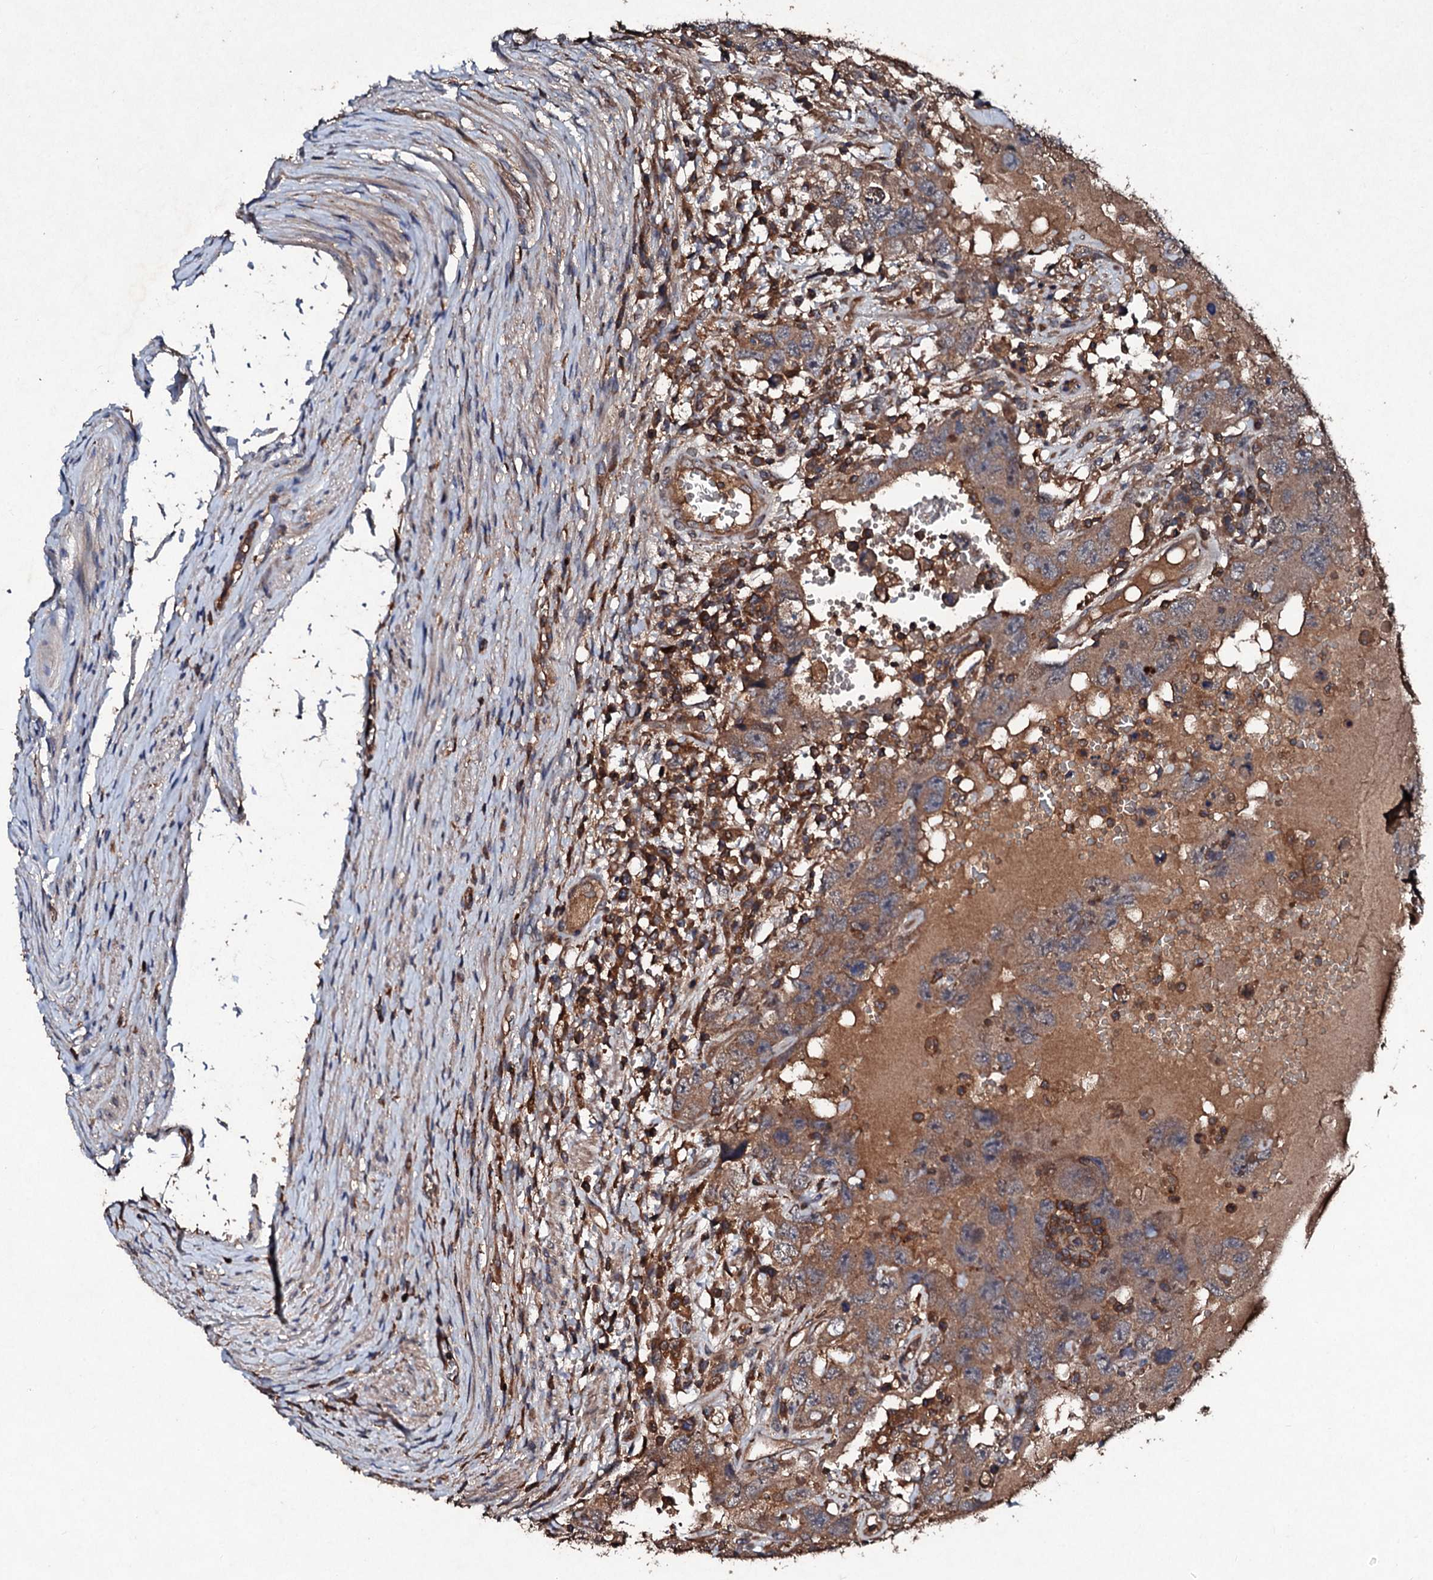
{"staining": {"intensity": "moderate", "quantity": ">75%", "location": "cytoplasmic/membranous"}, "tissue": "testis cancer", "cell_type": "Tumor cells", "image_type": "cancer", "snomed": [{"axis": "morphology", "description": "Carcinoma, Embryonal, NOS"}, {"axis": "topography", "description": "Testis"}], "caption": "Immunohistochemical staining of human testis cancer (embryonal carcinoma) shows medium levels of moderate cytoplasmic/membranous expression in approximately >75% of tumor cells.", "gene": "KERA", "patient": {"sex": "male", "age": 26}}